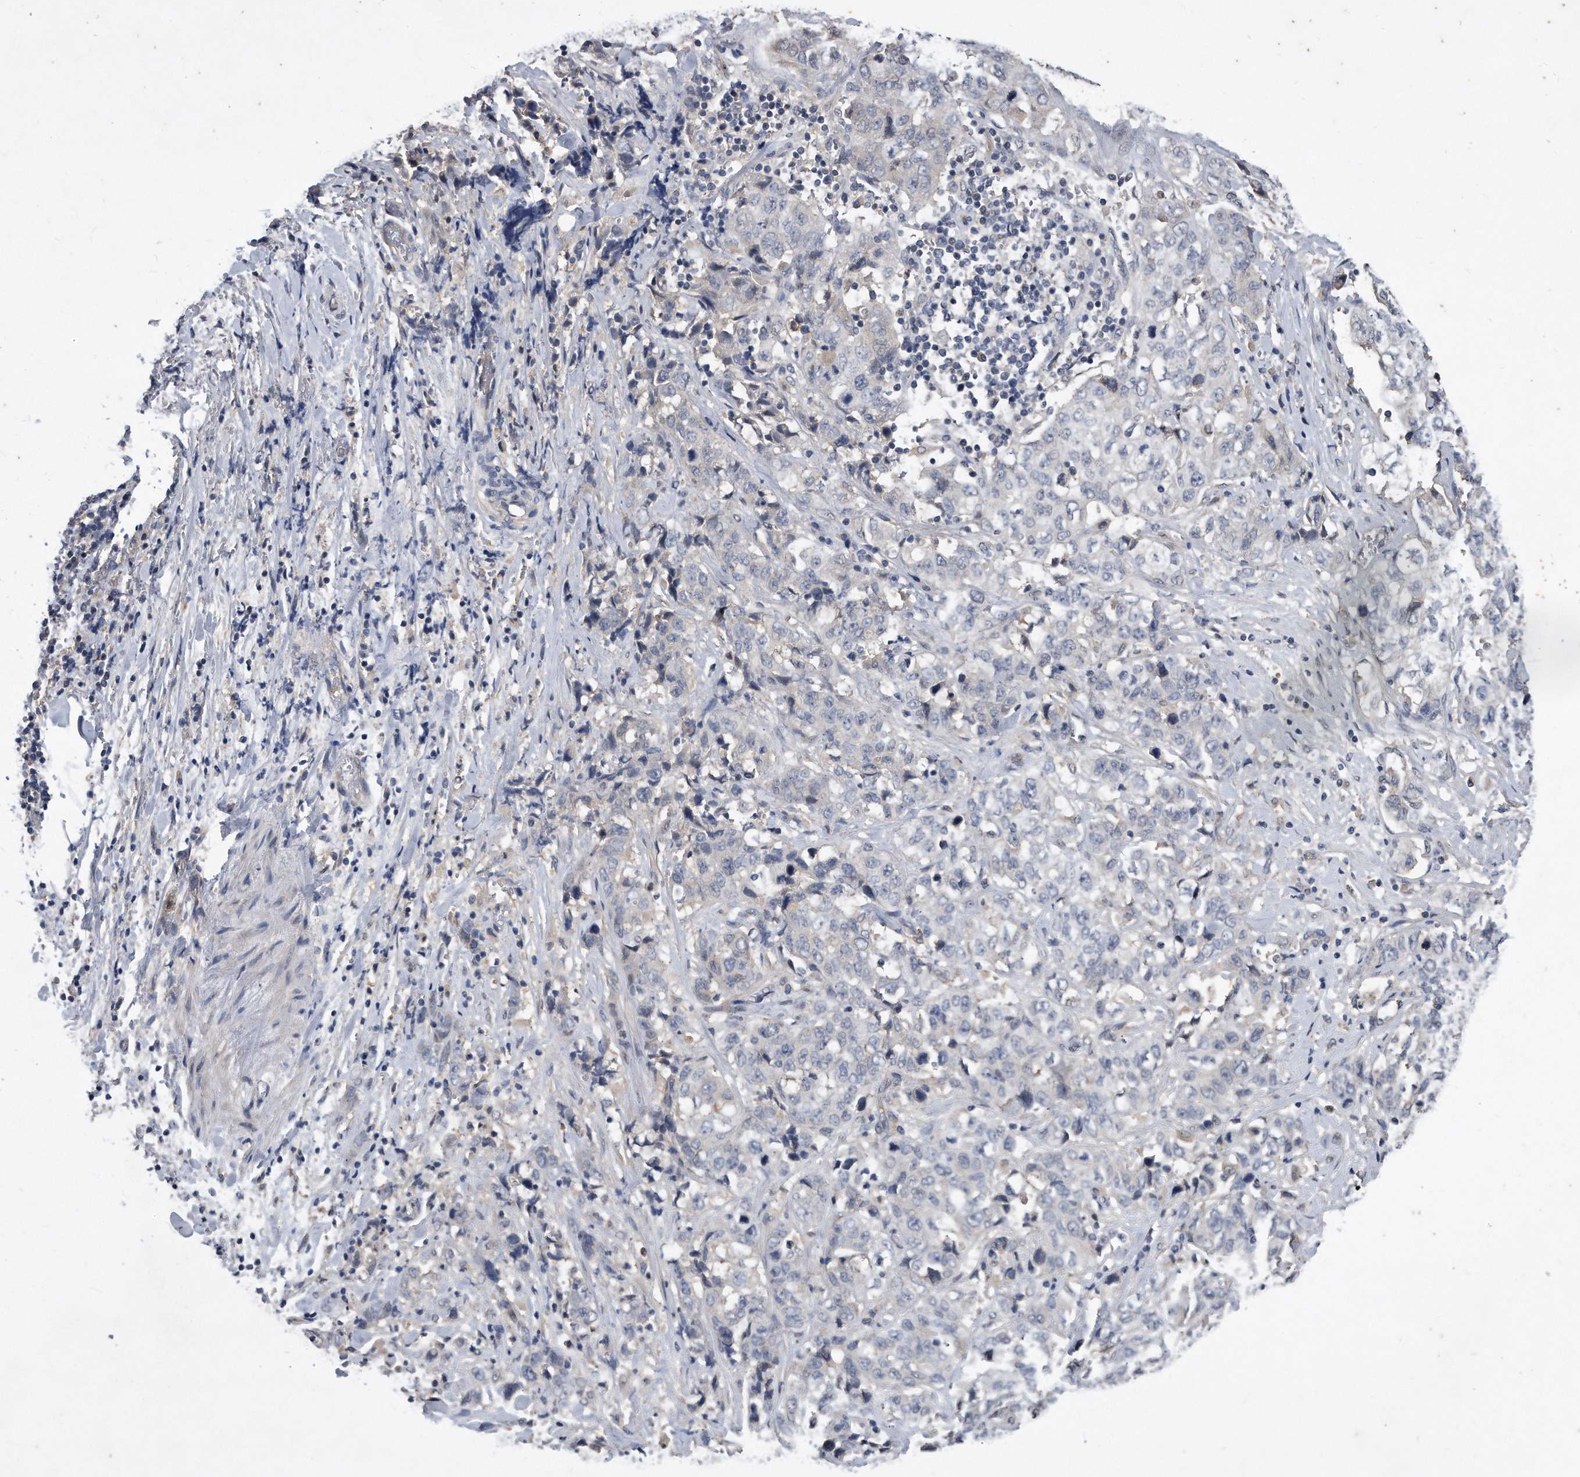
{"staining": {"intensity": "negative", "quantity": "none", "location": "none"}, "tissue": "stomach cancer", "cell_type": "Tumor cells", "image_type": "cancer", "snomed": [{"axis": "morphology", "description": "Adenocarcinoma, NOS"}, {"axis": "topography", "description": "Stomach"}], "caption": "Protein analysis of stomach cancer (adenocarcinoma) shows no significant positivity in tumor cells. The staining is performed using DAB (3,3'-diaminobenzidine) brown chromogen with nuclei counter-stained in using hematoxylin.", "gene": "HOMER3", "patient": {"sex": "male", "age": 48}}